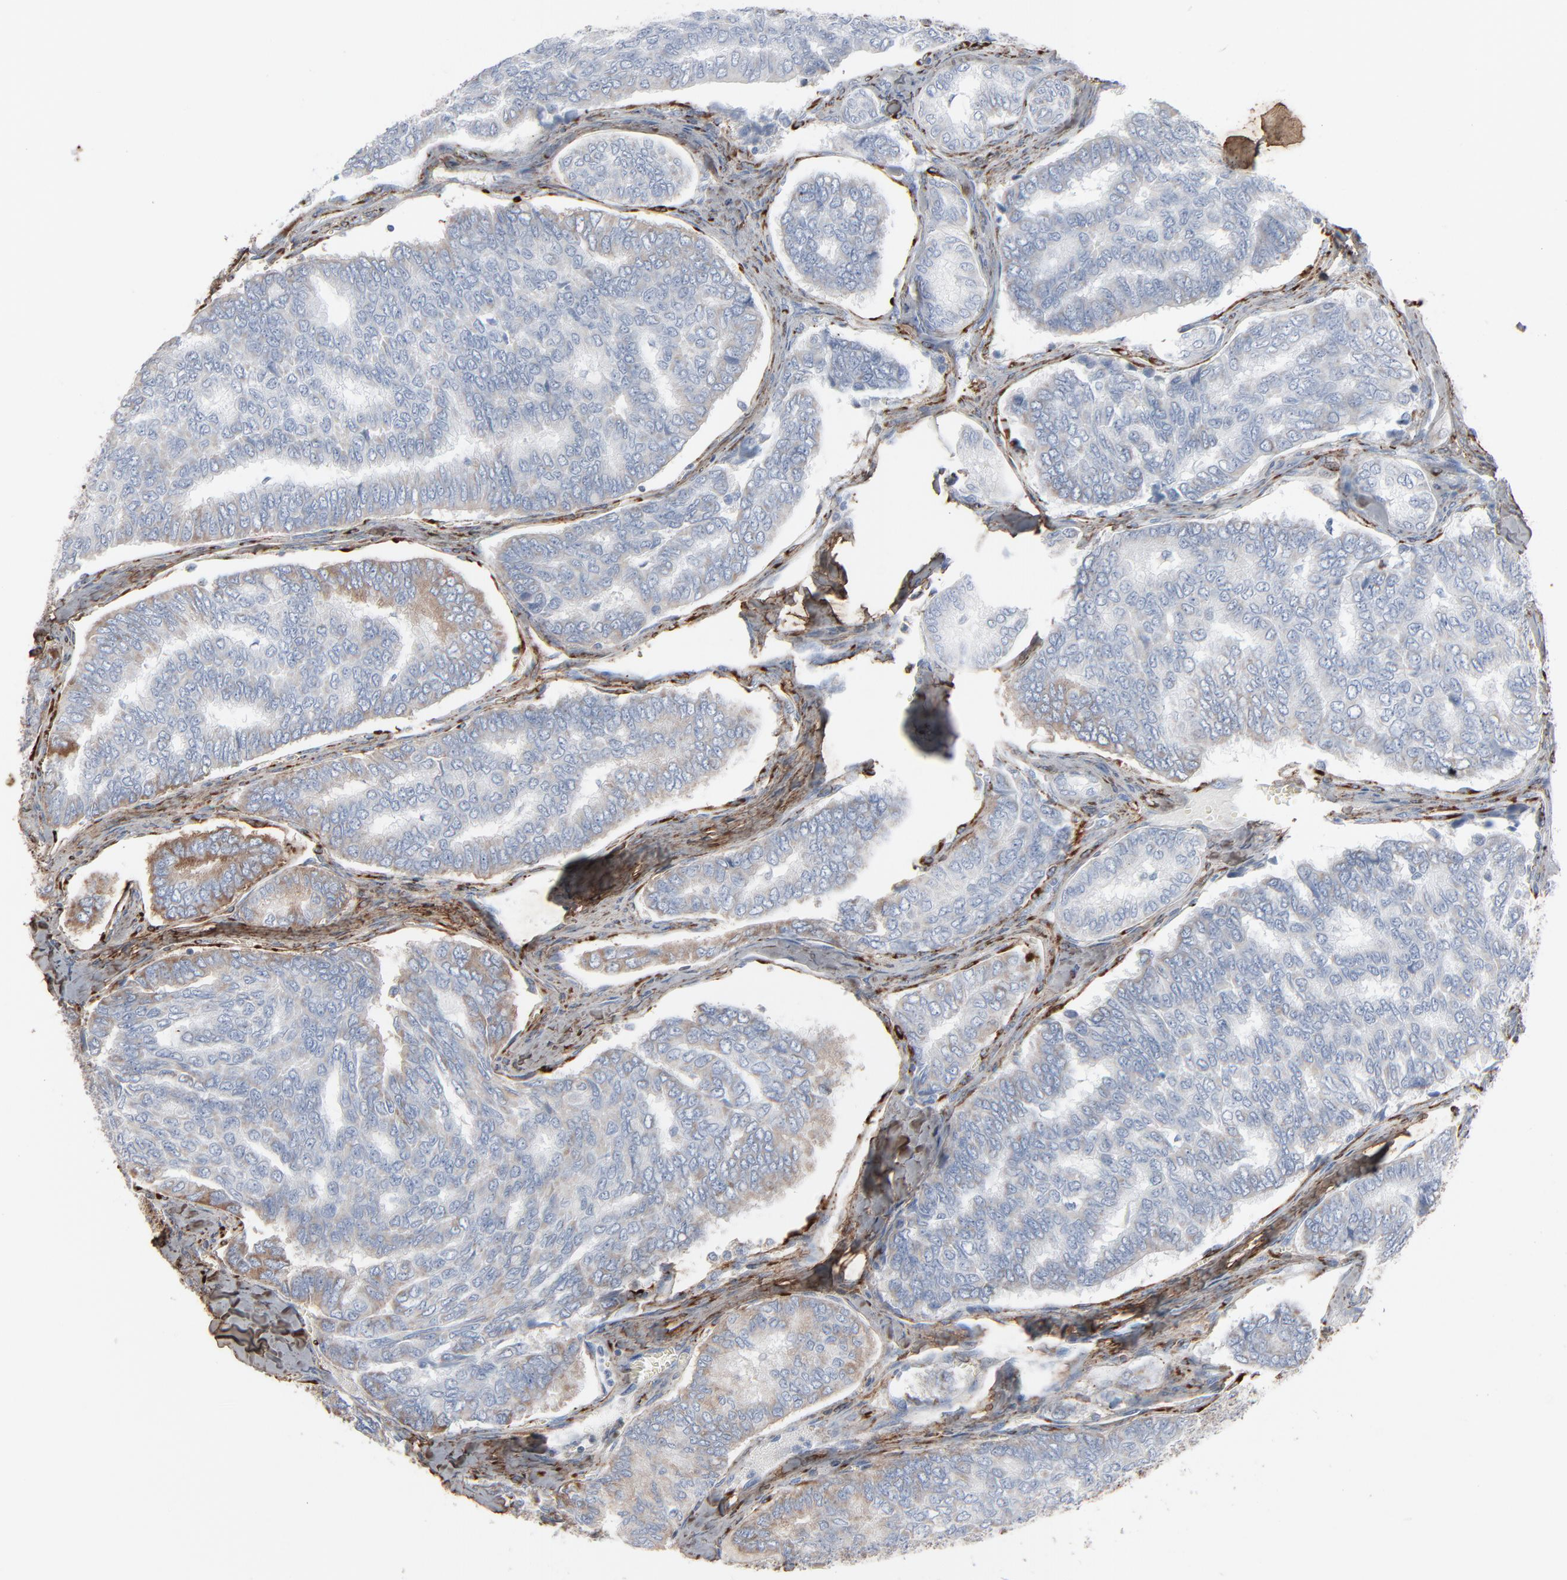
{"staining": {"intensity": "negative", "quantity": "none", "location": "none"}, "tissue": "thyroid cancer", "cell_type": "Tumor cells", "image_type": "cancer", "snomed": [{"axis": "morphology", "description": "Papillary adenocarcinoma, NOS"}, {"axis": "topography", "description": "Thyroid gland"}], "caption": "Thyroid cancer (papillary adenocarcinoma) stained for a protein using IHC exhibits no positivity tumor cells.", "gene": "BGN", "patient": {"sex": "female", "age": 35}}